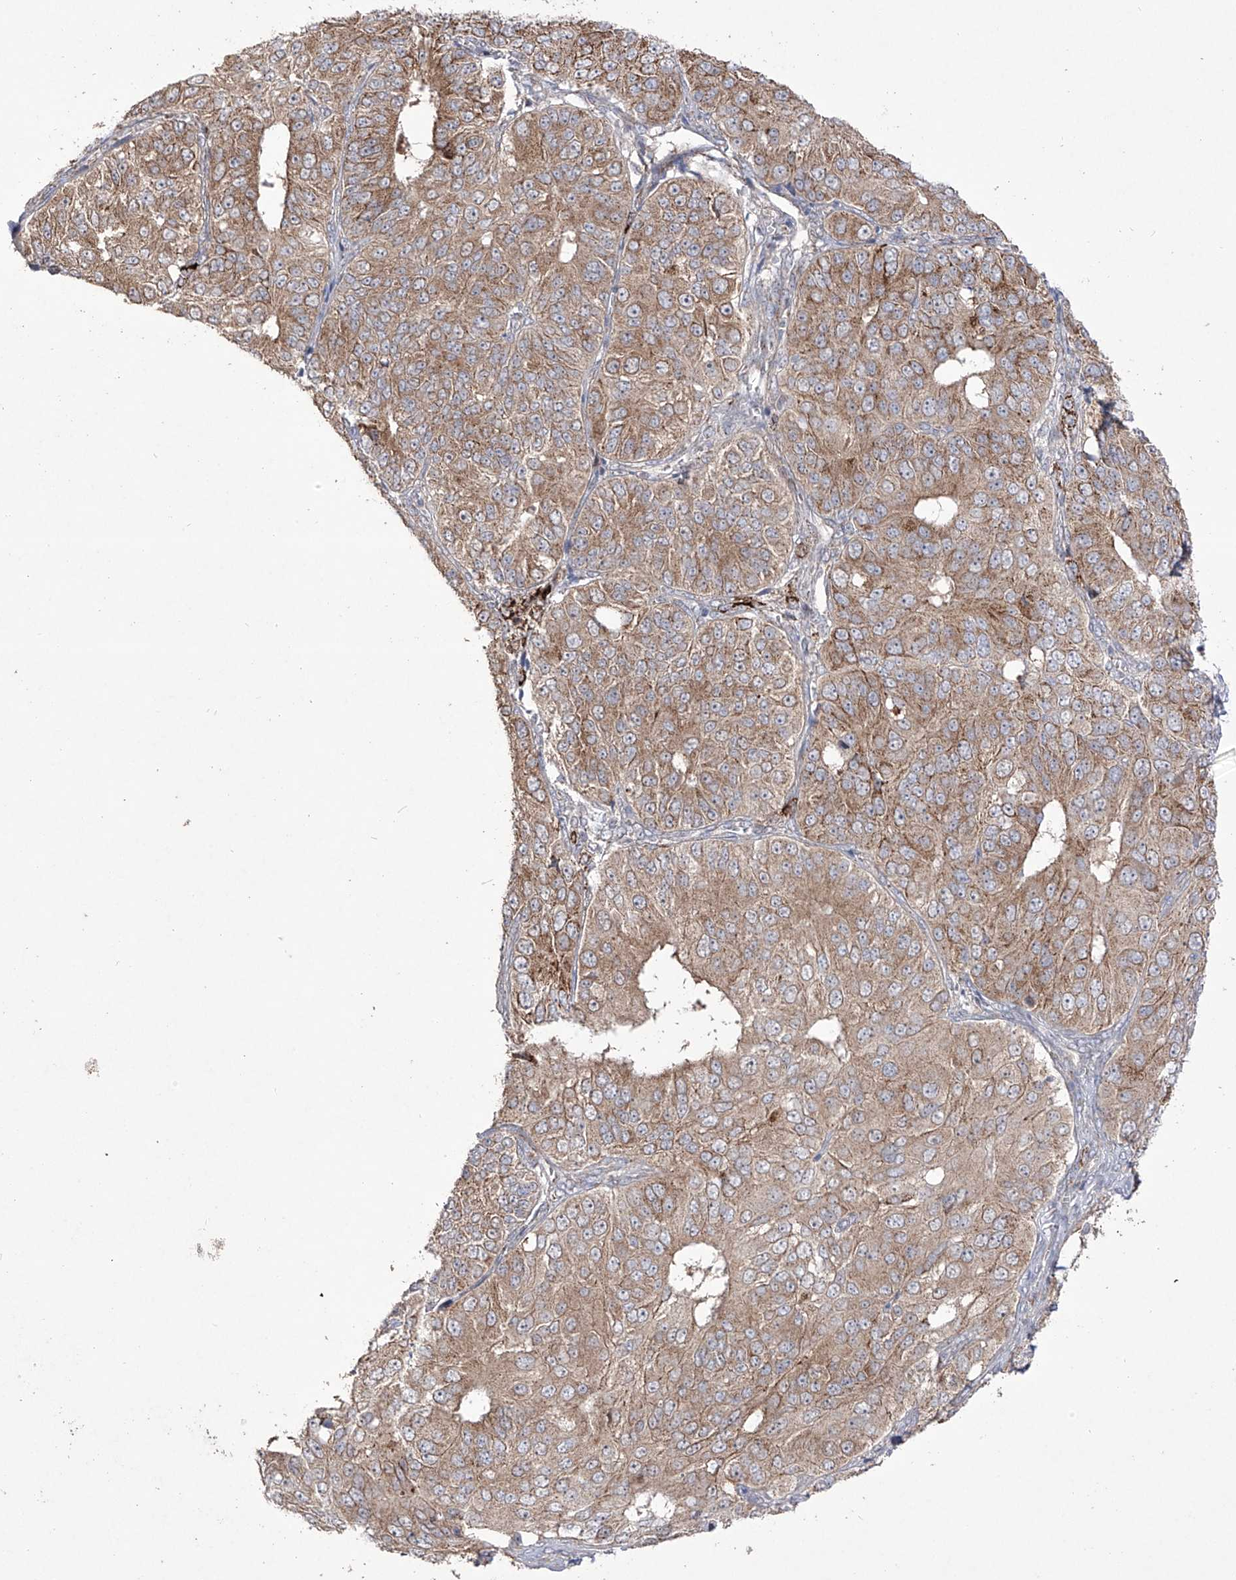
{"staining": {"intensity": "moderate", "quantity": ">75%", "location": "cytoplasmic/membranous"}, "tissue": "ovarian cancer", "cell_type": "Tumor cells", "image_type": "cancer", "snomed": [{"axis": "morphology", "description": "Carcinoma, endometroid"}, {"axis": "topography", "description": "Ovary"}], "caption": "This photomicrograph reveals immunohistochemistry (IHC) staining of ovarian endometroid carcinoma, with medium moderate cytoplasmic/membranous expression in approximately >75% of tumor cells.", "gene": "YKT6", "patient": {"sex": "female", "age": 51}}